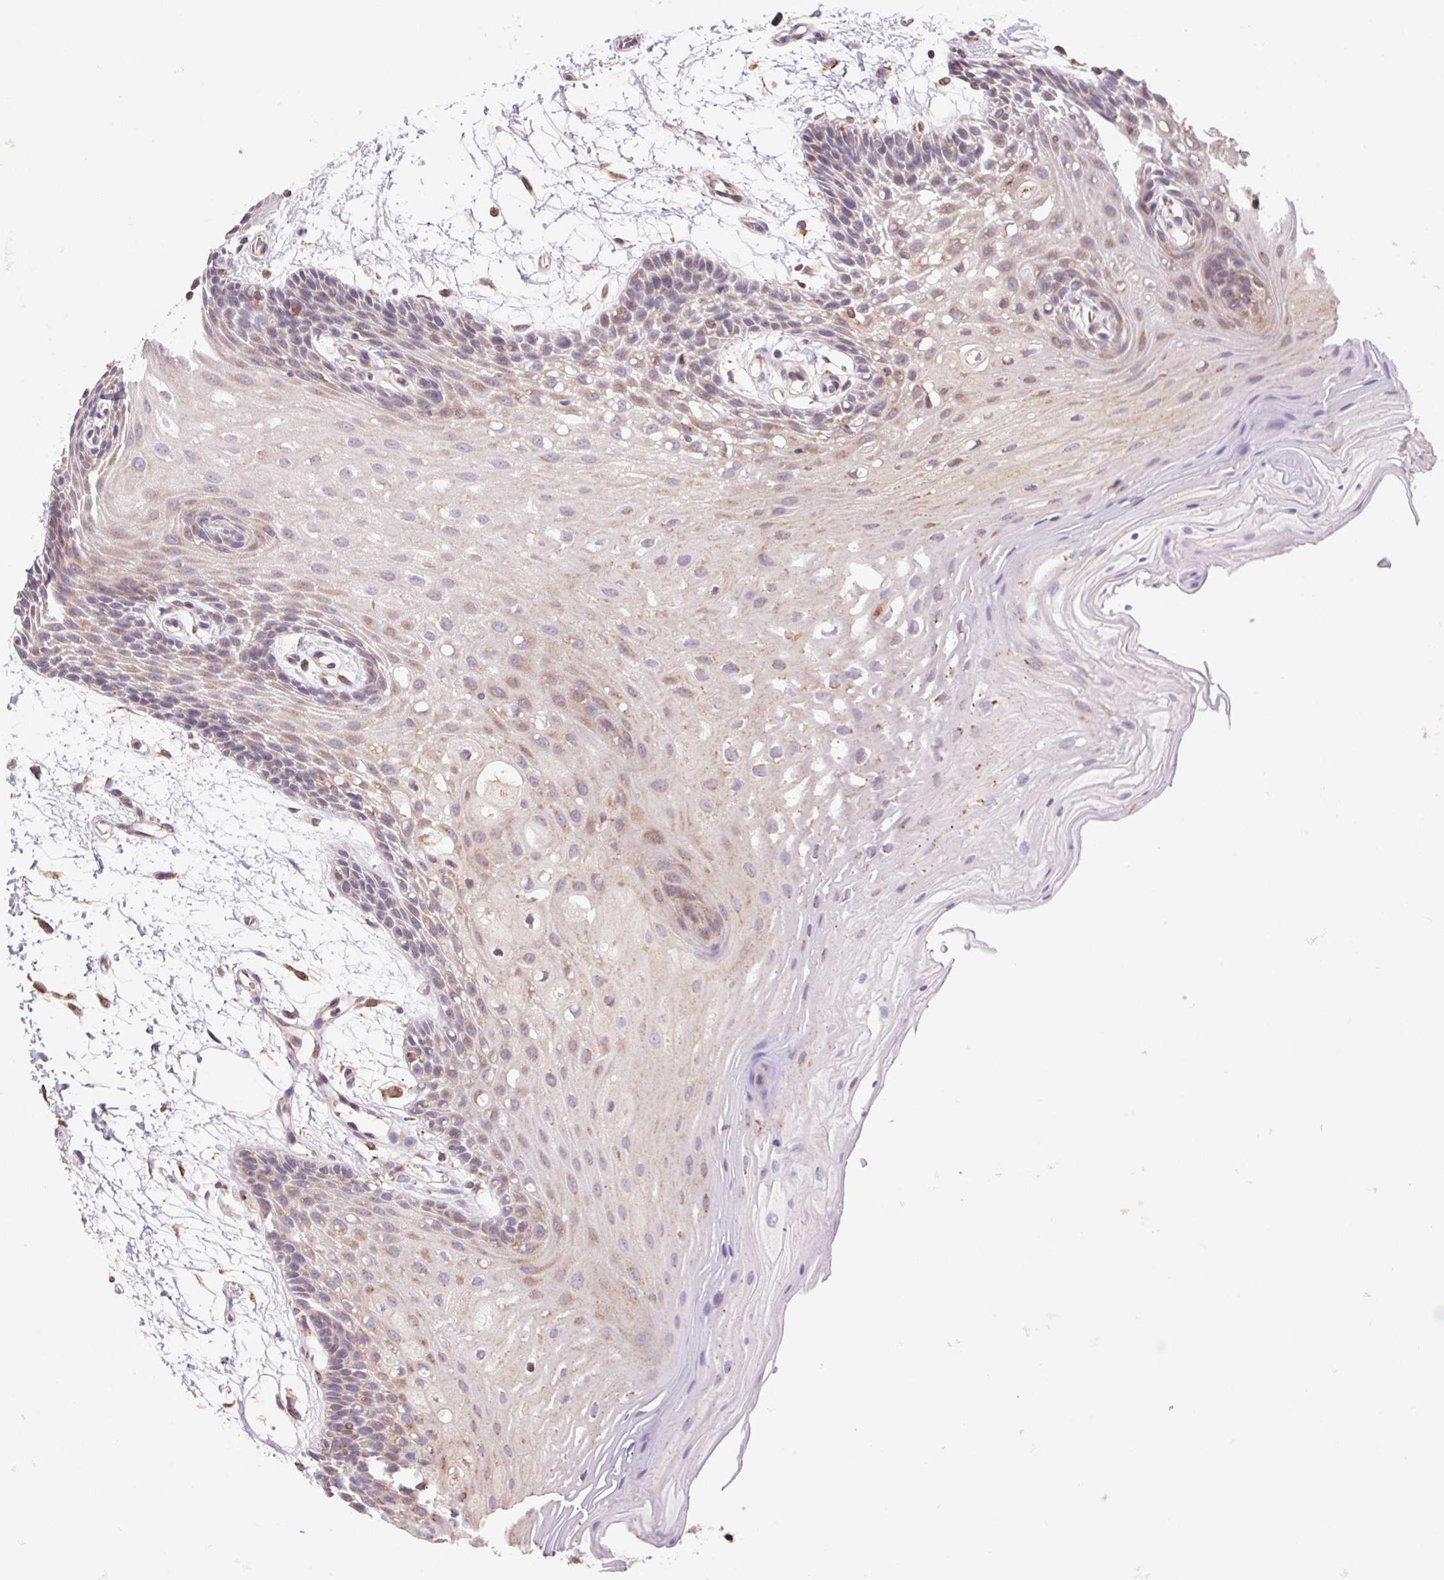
{"staining": {"intensity": "moderate", "quantity": "25%-75%", "location": "cytoplasmic/membranous"}, "tissue": "oral mucosa", "cell_type": "Squamous epithelial cells", "image_type": "normal", "snomed": [{"axis": "morphology", "description": "Normal tissue, NOS"}, {"axis": "morphology", "description": "Squamous cell carcinoma, NOS"}, {"axis": "topography", "description": "Oral tissue"}, {"axis": "topography", "description": "Tounge, NOS"}, {"axis": "topography", "description": "Head-Neck"}], "caption": "A micrograph of human oral mucosa stained for a protein shows moderate cytoplasmic/membranous brown staining in squamous epithelial cells.", "gene": "KLHL20", "patient": {"sex": "male", "age": 62}}